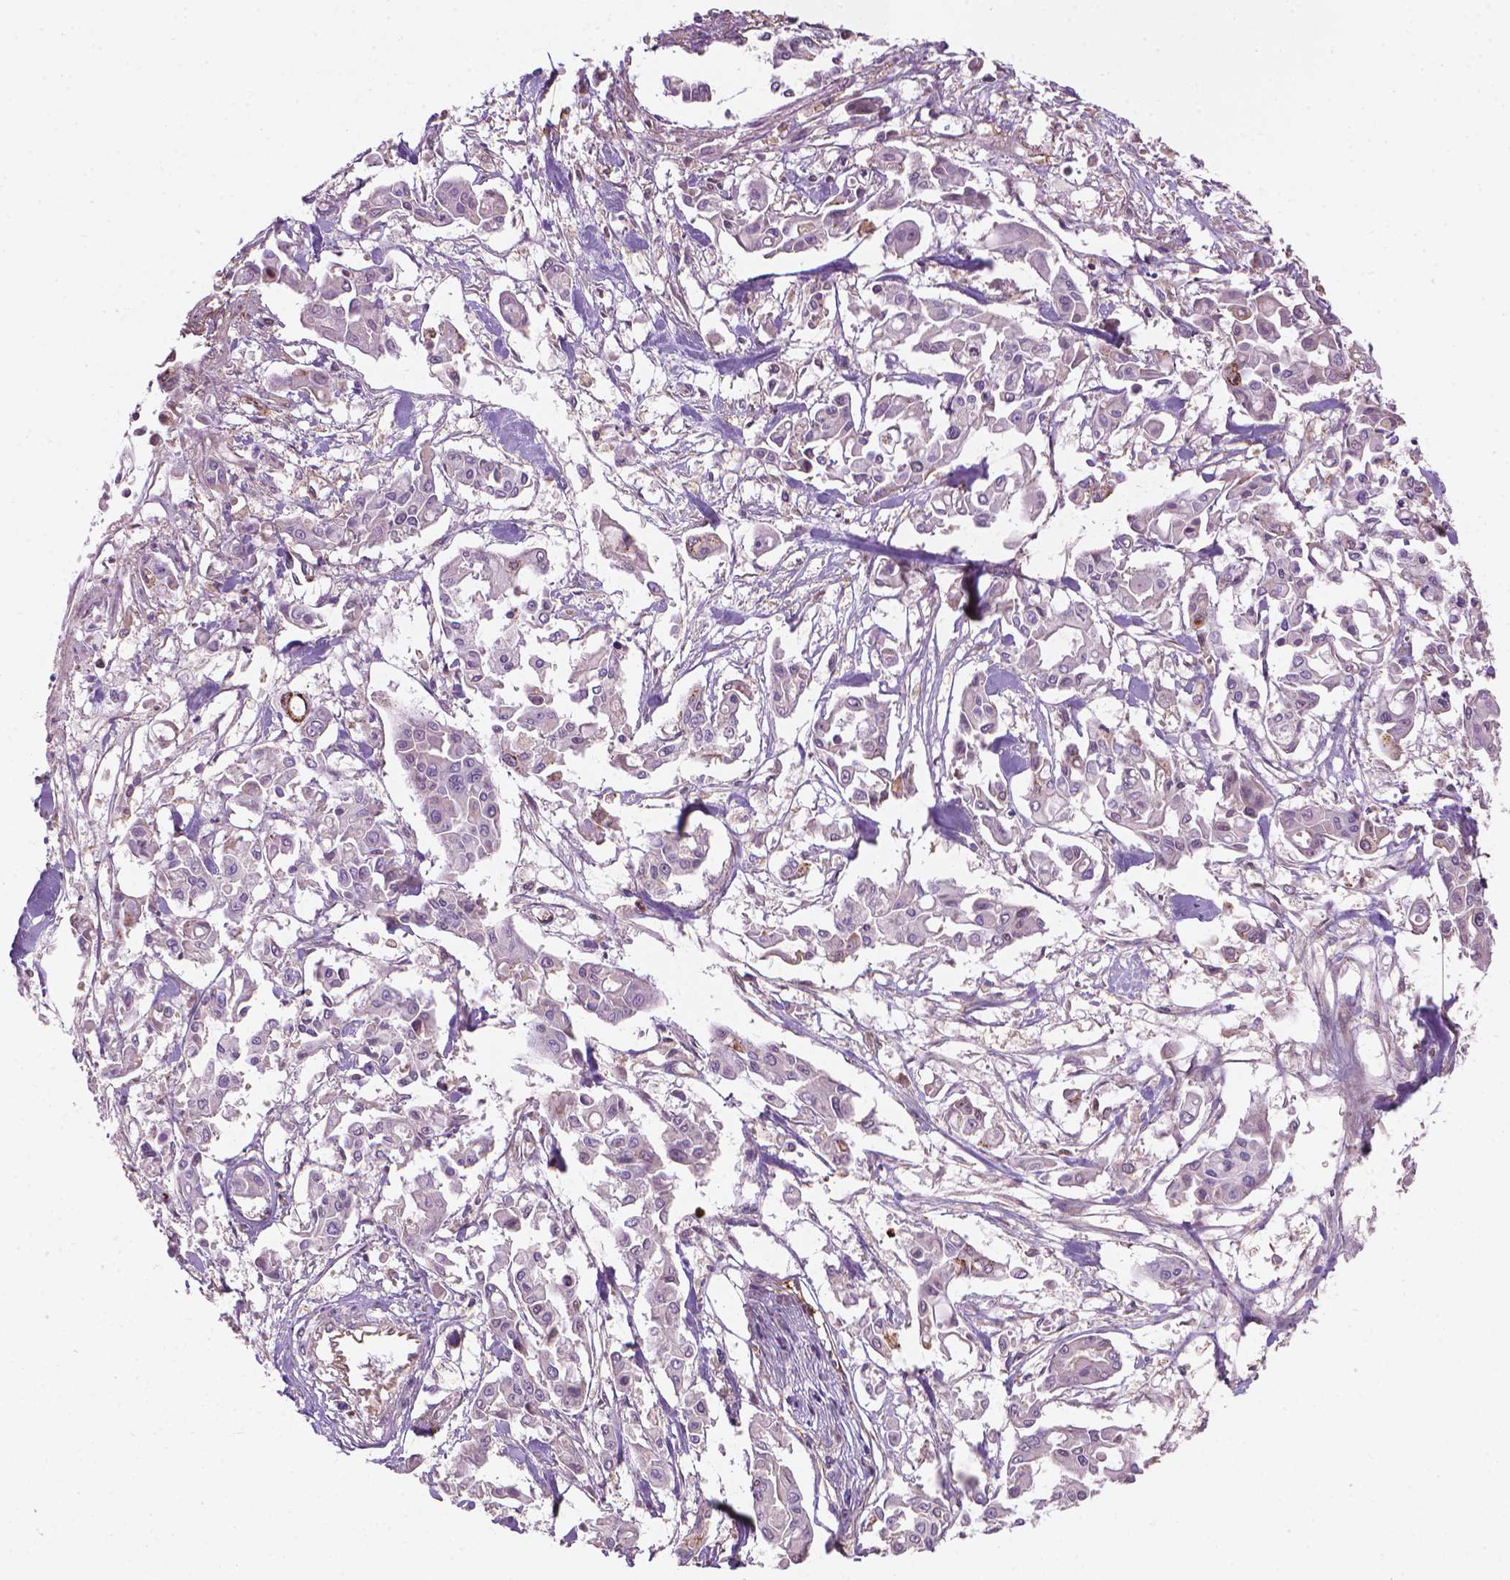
{"staining": {"intensity": "negative", "quantity": "none", "location": "none"}, "tissue": "pancreatic cancer", "cell_type": "Tumor cells", "image_type": "cancer", "snomed": [{"axis": "morphology", "description": "Adenocarcinoma, NOS"}, {"axis": "topography", "description": "Pancreas"}], "caption": "Tumor cells are negative for protein expression in human pancreatic cancer.", "gene": "SMC2", "patient": {"sex": "male", "age": 61}}